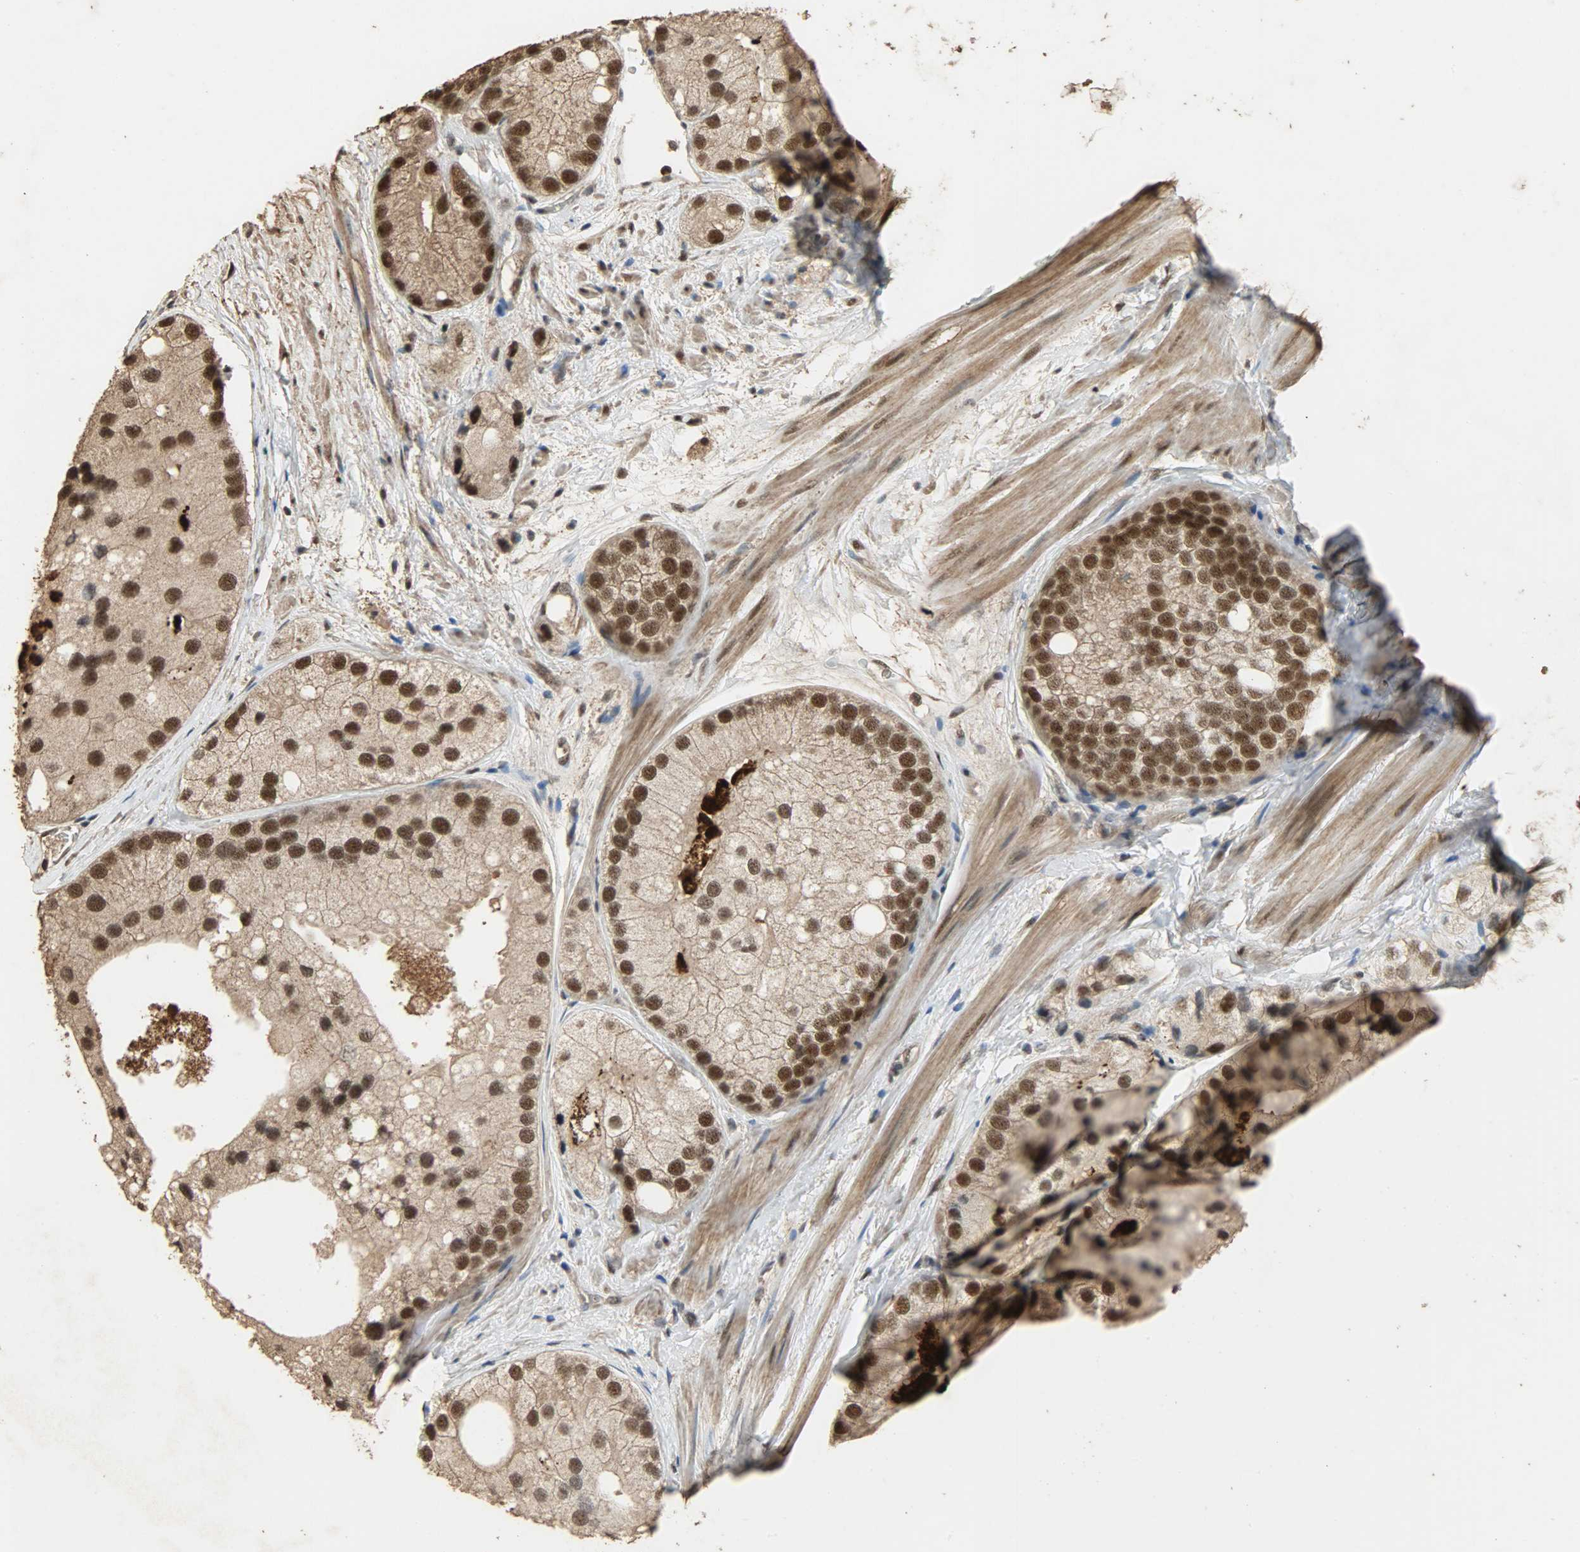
{"staining": {"intensity": "strong", "quantity": ">75%", "location": "cytoplasmic/membranous,nuclear"}, "tissue": "prostate cancer", "cell_type": "Tumor cells", "image_type": "cancer", "snomed": [{"axis": "morphology", "description": "Adenocarcinoma, Low grade"}, {"axis": "topography", "description": "Prostate"}], "caption": "This image shows immunohistochemistry (IHC) staining of low-grade adenocarcinoma (prostate), with high strong cytoplasmic/membranous and nuclear positivity in approximately >75% of tumor cells.", "gene": "CCNT2", "patient": {"sex": "male", "age": 69}}